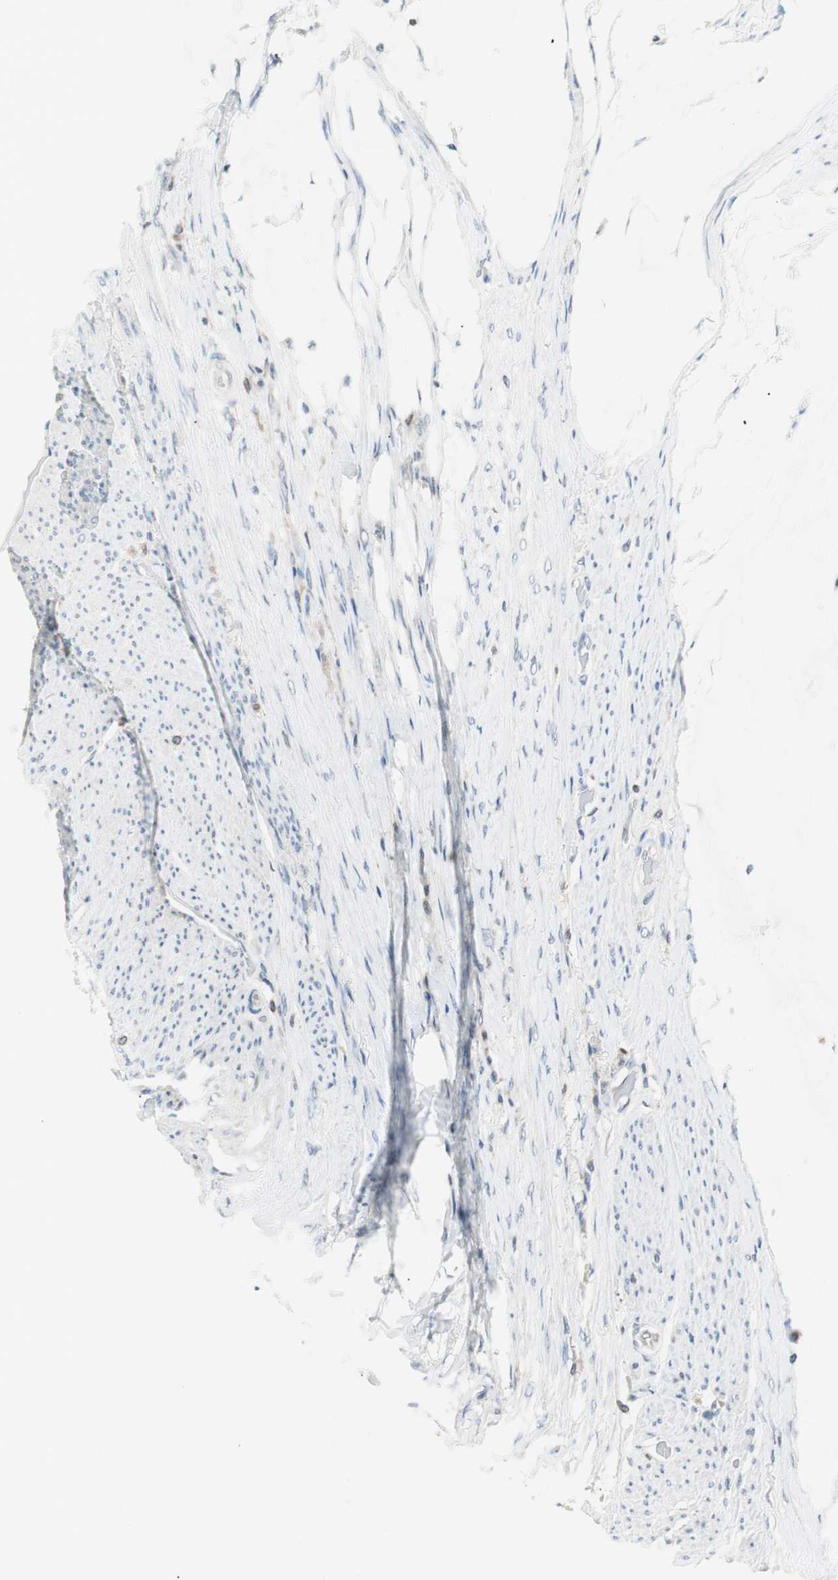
{"staining": {"intensity": "negative", "quantity": "none", "location": "none"}, "tissue": "colorectal cancer", "cell_type": "Tumor cells", "image_type": "cancer", "snomed": [{"axis": "morphology", "description": "Normal tissue, NOS"}, {"axis": "morphology", "description": "Adenocarcinoma, NOS"}, {"axis": "topography", "description": "Rectum"}, {"axis": "topography", "description": "Peripheral nerve tissue"}], "caption": "DAB immunohistochemical staining of human colorectal cancer shows no significant staining in tumor cells. (Brightfield microscopy of DAB IHC at high magnification).", "gene": "POLH", "patient": {"sex": "female", "age": 77}}